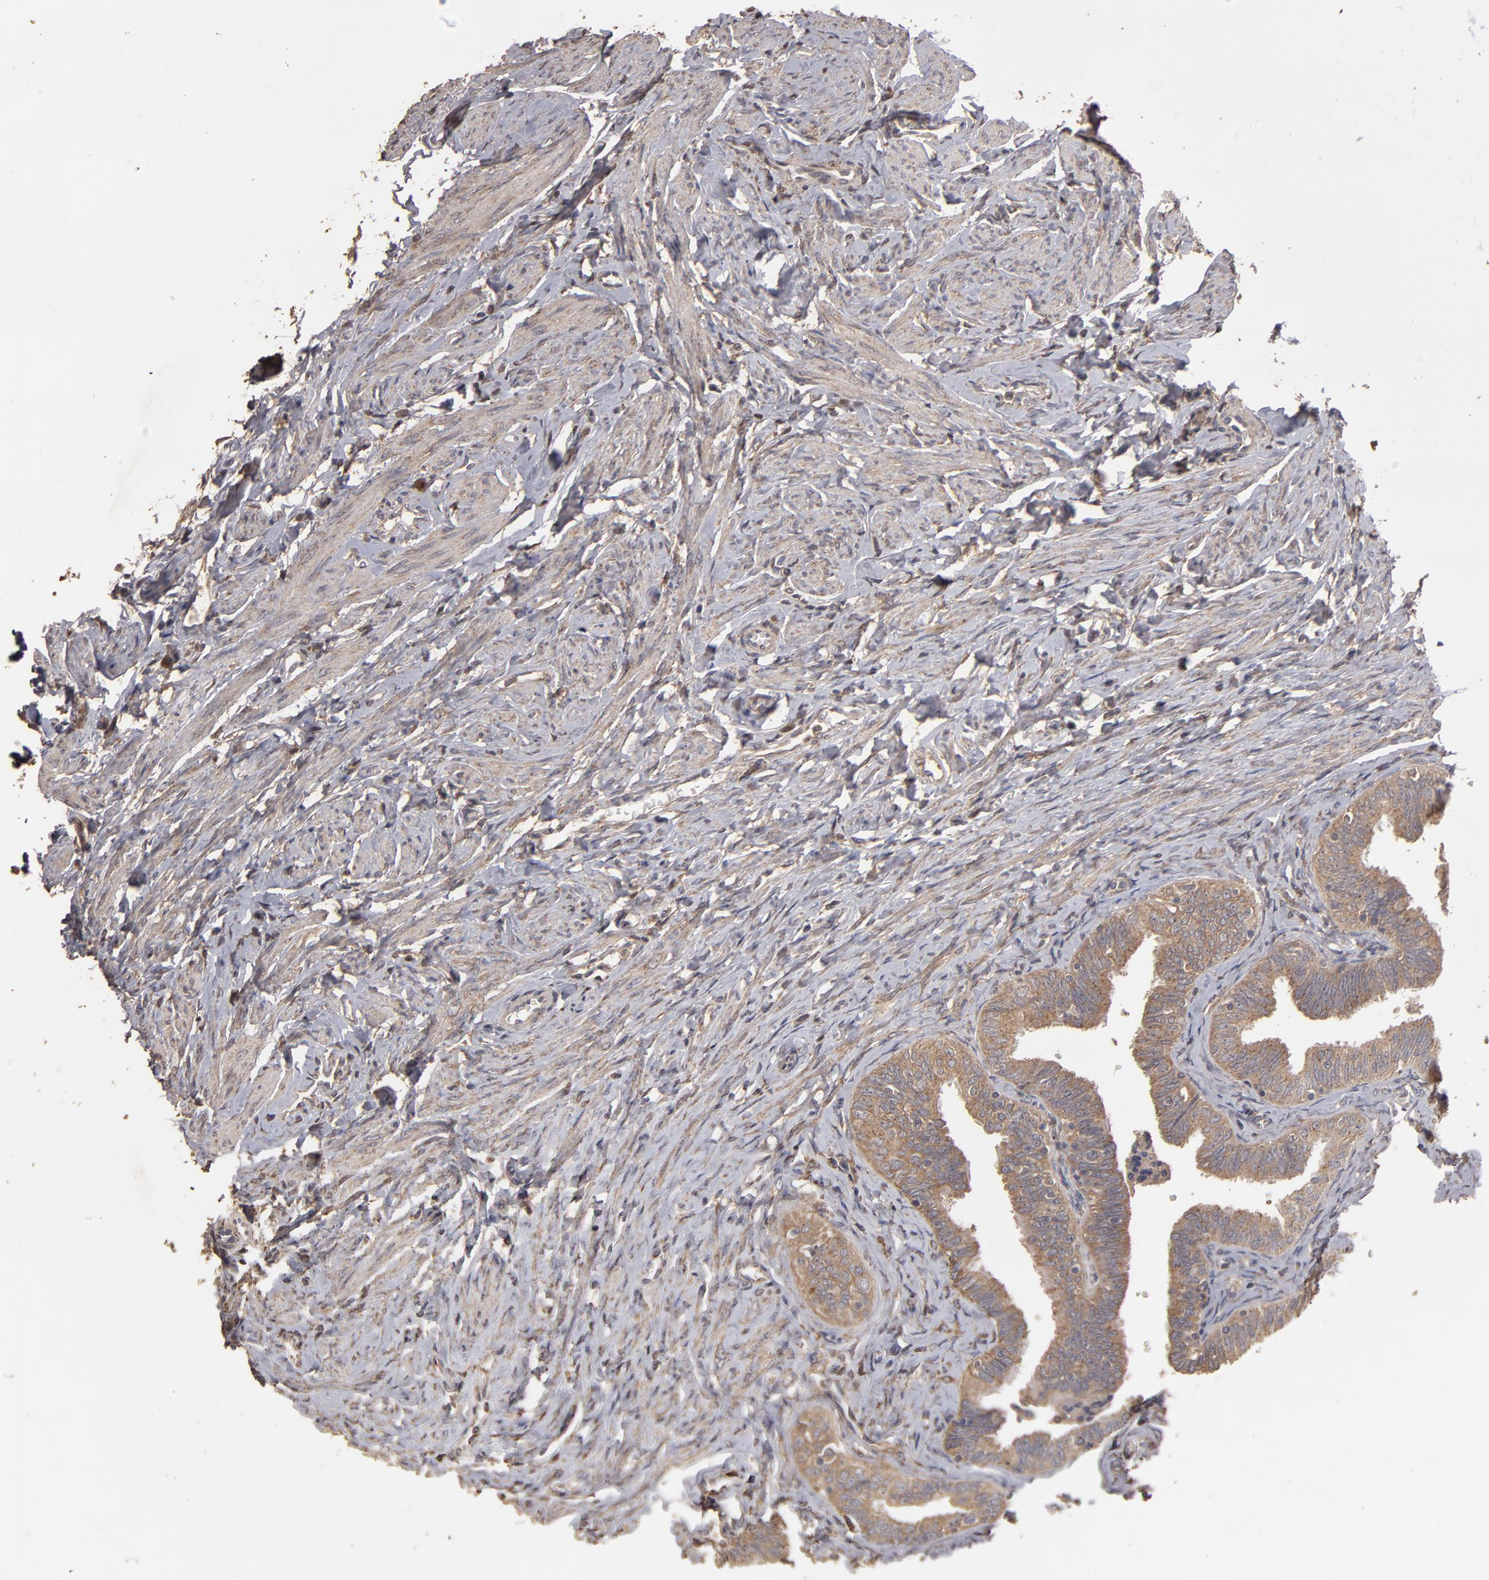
{"staining": {"intensity": "moderate", "quantity": ">75%", "location": "cytoplasmic/membranous"}, "tissue": "fallopian tube", "cell_type": "Glandular cells", "image_type": "normal", "snomed": [{"axis": "morphology", "description": "Normal tissue, NOS"}, {"axis": "topography", "description": "Fallopian tube"}, {"axis": "topography", "description": "Ovary"}], "caption": "About >75% of glandular cells in benign fallopian tube reveal moderate cytoplasmic/membranous protein staining as visualized by brown immunohistochemical staining.", "gene": "MMP2", "patient": {"sex": "female", "age": 69}}